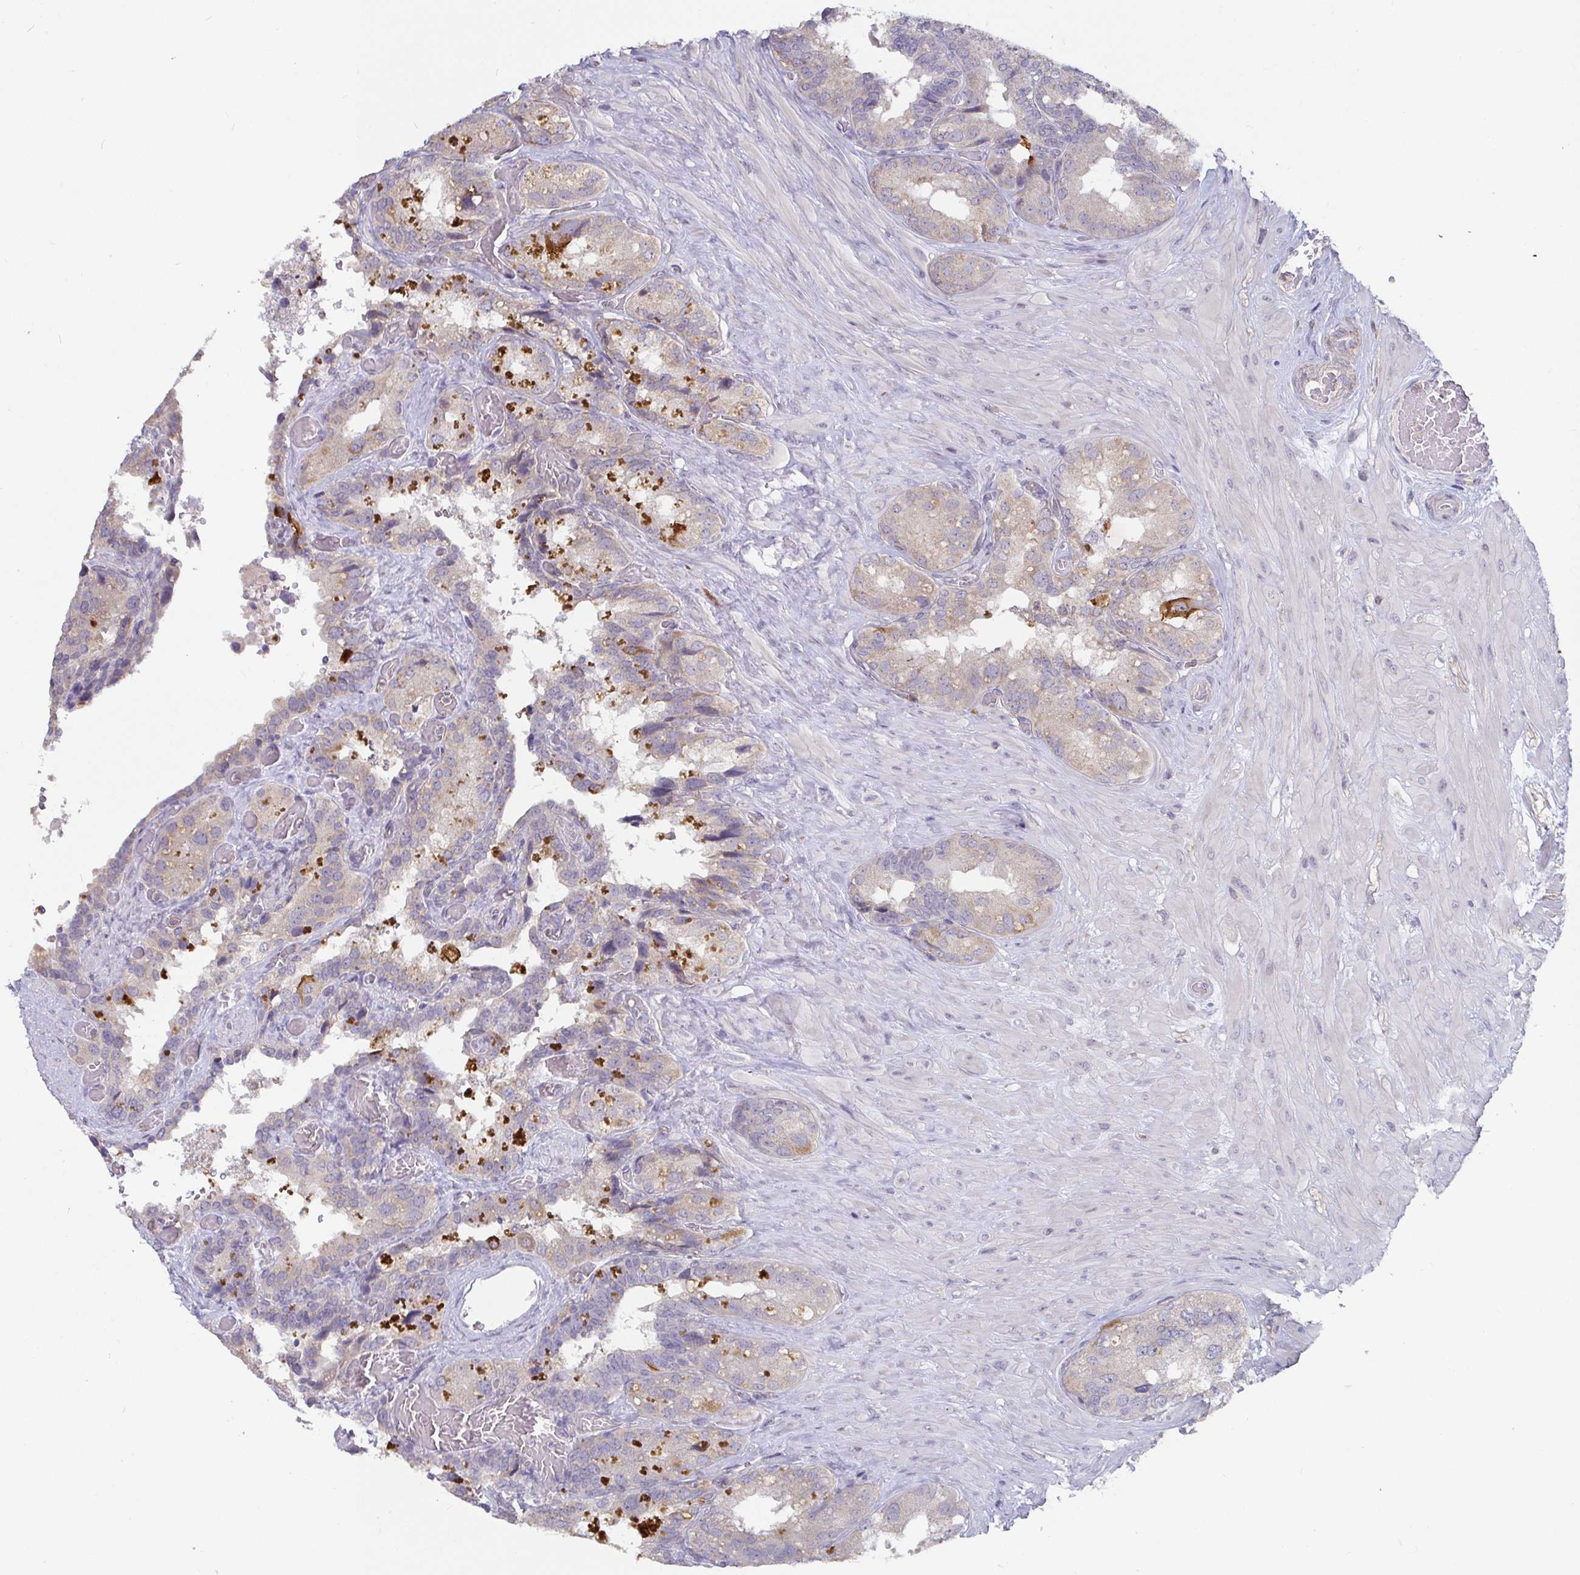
{"staining": {"intensity": "negative", "quantity": "none", "location": "none"}, "tissue": "seminal vesicle", "cell_type": "Glandular cells", "image_type": "normal", "snomed": [{"axis": "morphology", "description": "Normal tissue, NOS"}, {"axis": "topography", "description": "Seminal veicle"}], "caption": "Immunohistochemical staining of unremarkable human seminal vesicle shows no significant staining in glandular cells.", "gene": "CDH18", "patient": {"sex": "male", "age": 60}}